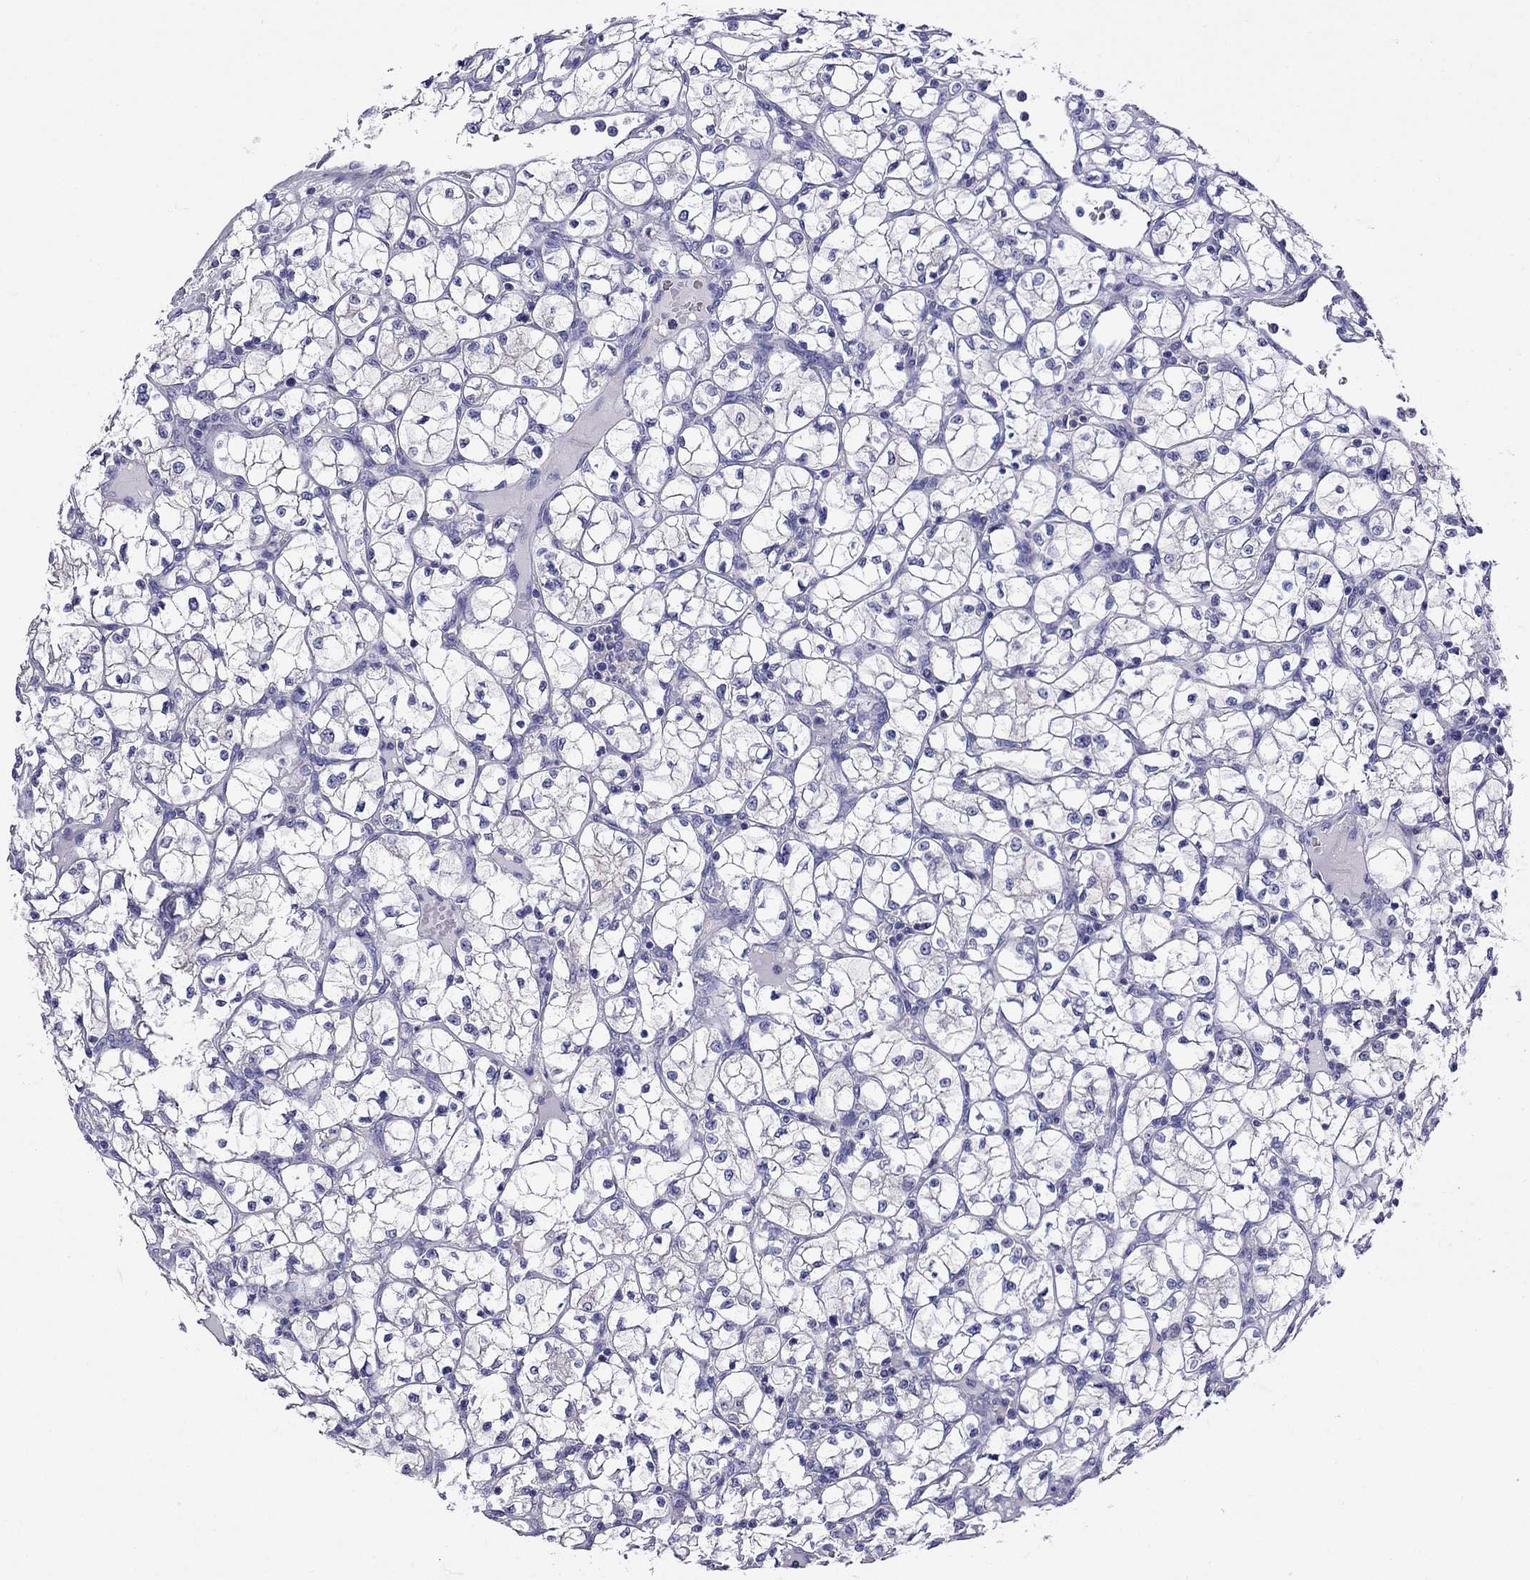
{"staining": {"intensity": "negative", "quantity": "none", "location": "none"}, "tissue": "renal cancer", "cell_type": "Tumor cells", "image_type": "cancer", "snomed": [{"axis": "morphology", "description": "Adenocarcinoma, NOS"}, {"axis": "topography", "description": "Kidney"}], "caption": "Renal cancer was stained to show a protein in brown. There is no significant staining in tumor cells. (DAB immunohistochemistry (IHC), high magnification).", "gene": "SCG2", "patient": {"sex": "female", "age": 64}}